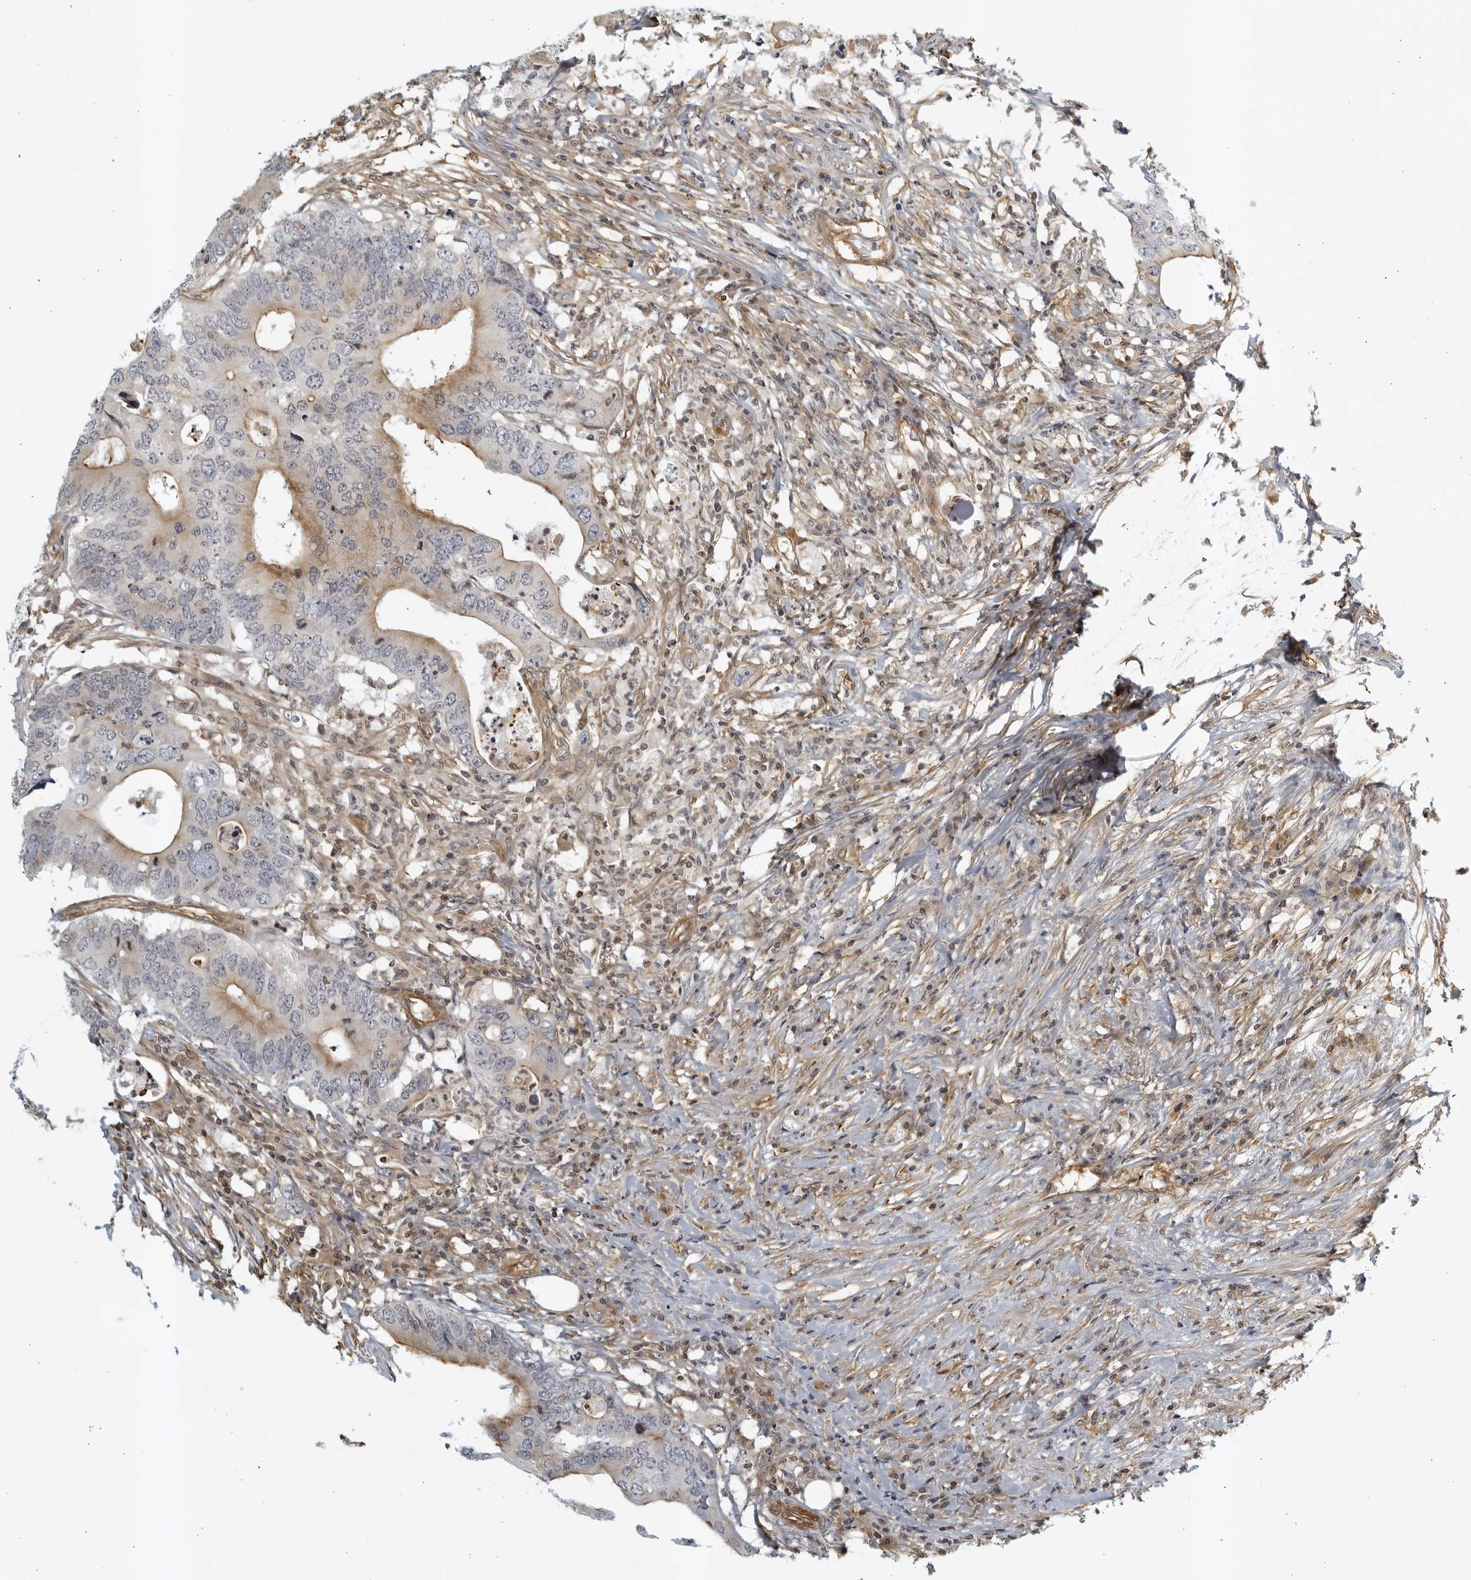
{"staining": {"intensity": "moderate", "quantity": "25%-75%", "location": "cytoplasmic/membranous"}, "tissue": "colorectal cancer", "cell_type": "Tumor cells", "image_type": "cancer", "snomed": [{"axis": "morphology", "description": "Adenocarcinoma, NOS"}, {"axis": "topography", "description": "Colon"}], "caption": "This micrograph shows colorectal cancer (adenocarcinoma) stained with IHC to label a protein in brown. The cytoplasmic/membranous of tumor cells show moderate positivity for the protein. Nuclei are counter-stained blue.", "gene": "SERTAD4", "patient": {"sex": "male", "age": 71}}